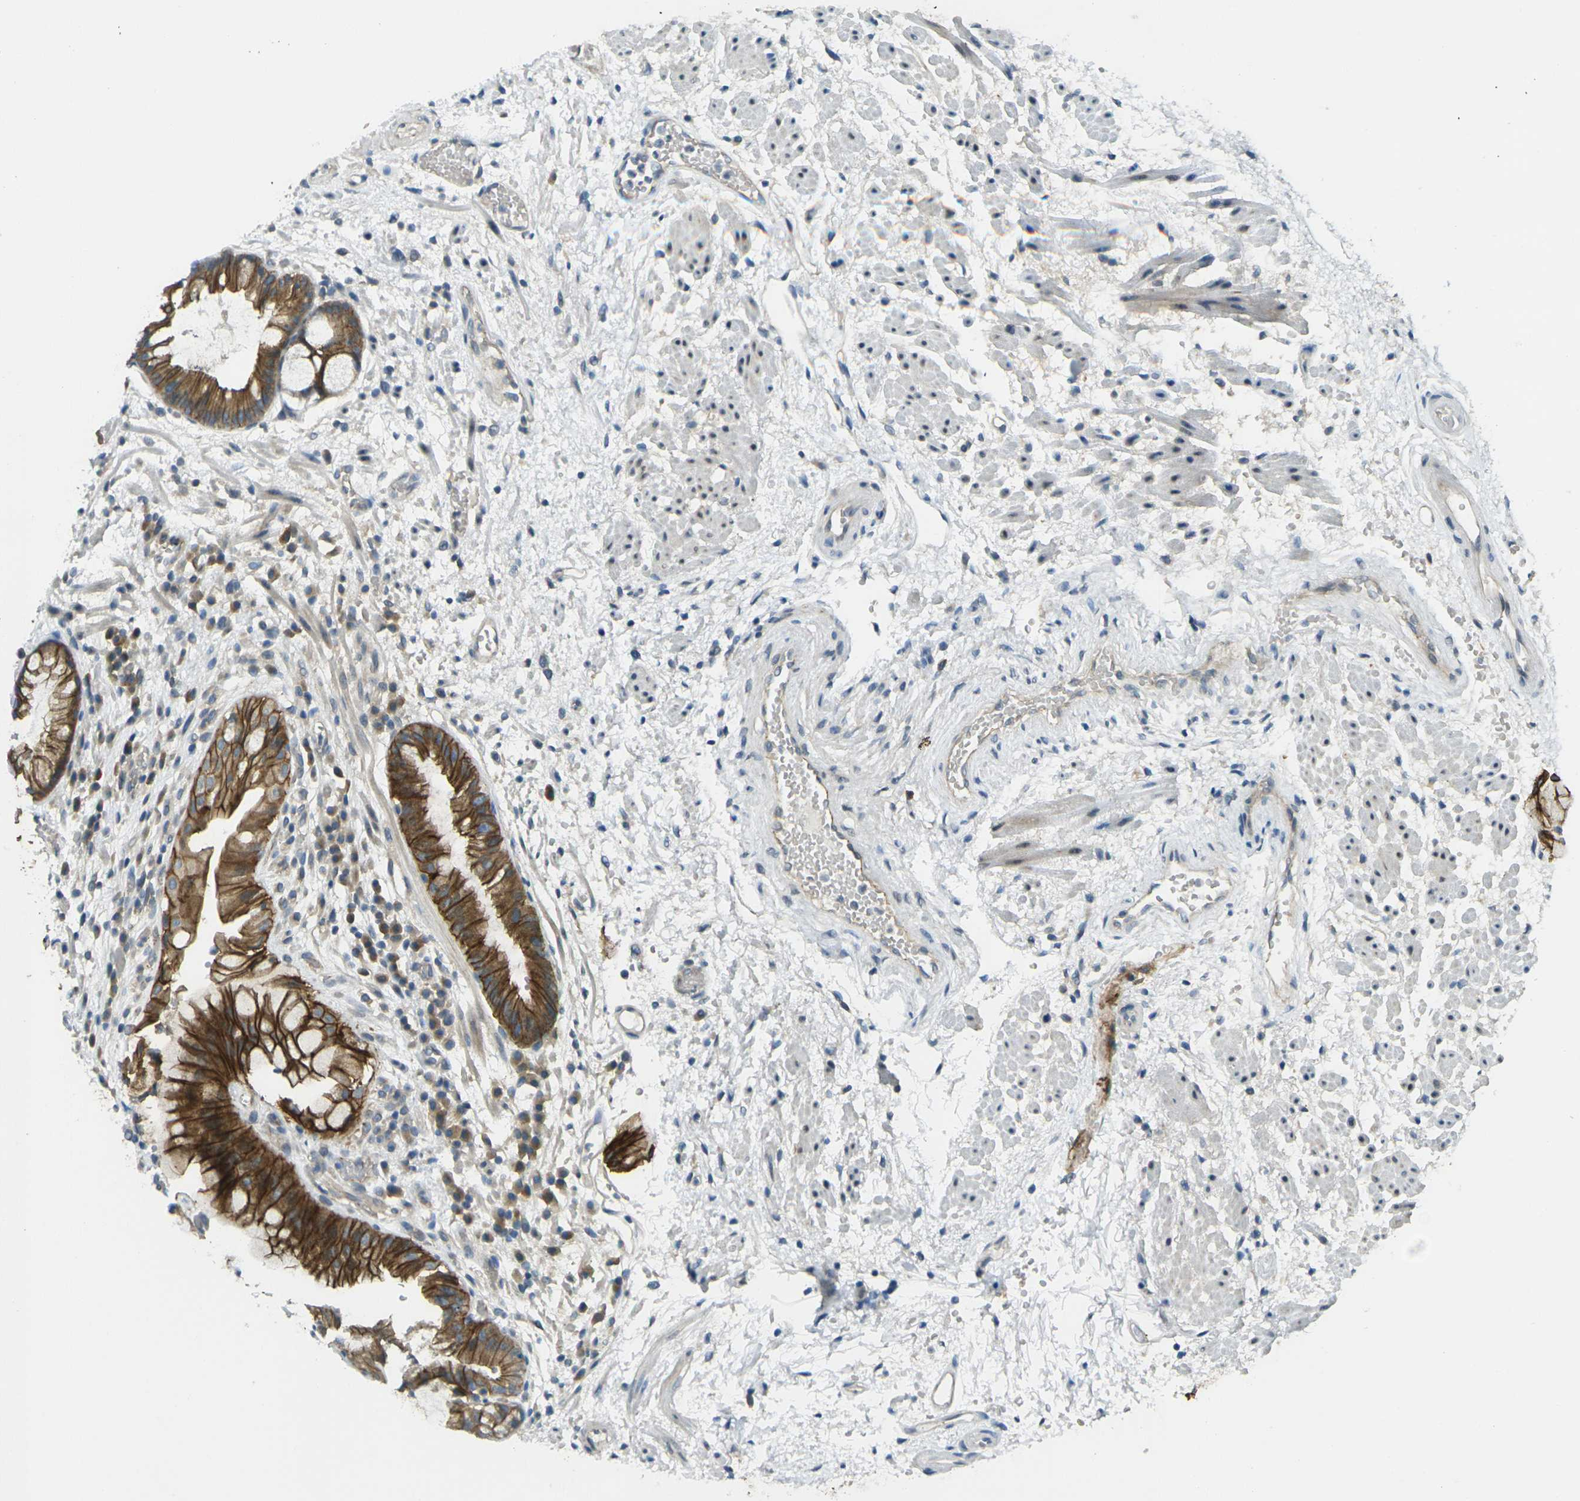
{"staining": {"intensity": "strong", "quantity": ">75%", "location": "cytoplasmic/membranous"}, "tissue": "stomach", "cell_type": "Glandular cells", "image_type": "normal", "snomed": [{"axis": "morphology", "description": "Normal tissue, NOS"}, {"axis": "topography", "description": "Stomach, upper"}], "caption": "This is an image of immunohistochemistry (IHC) staining of benign stomach, which shows strong staining in the cytoplasmic/membranous of glandular cells.", "gene": "RHBDD1", "patient": {"sex": "male", "age": 72}}